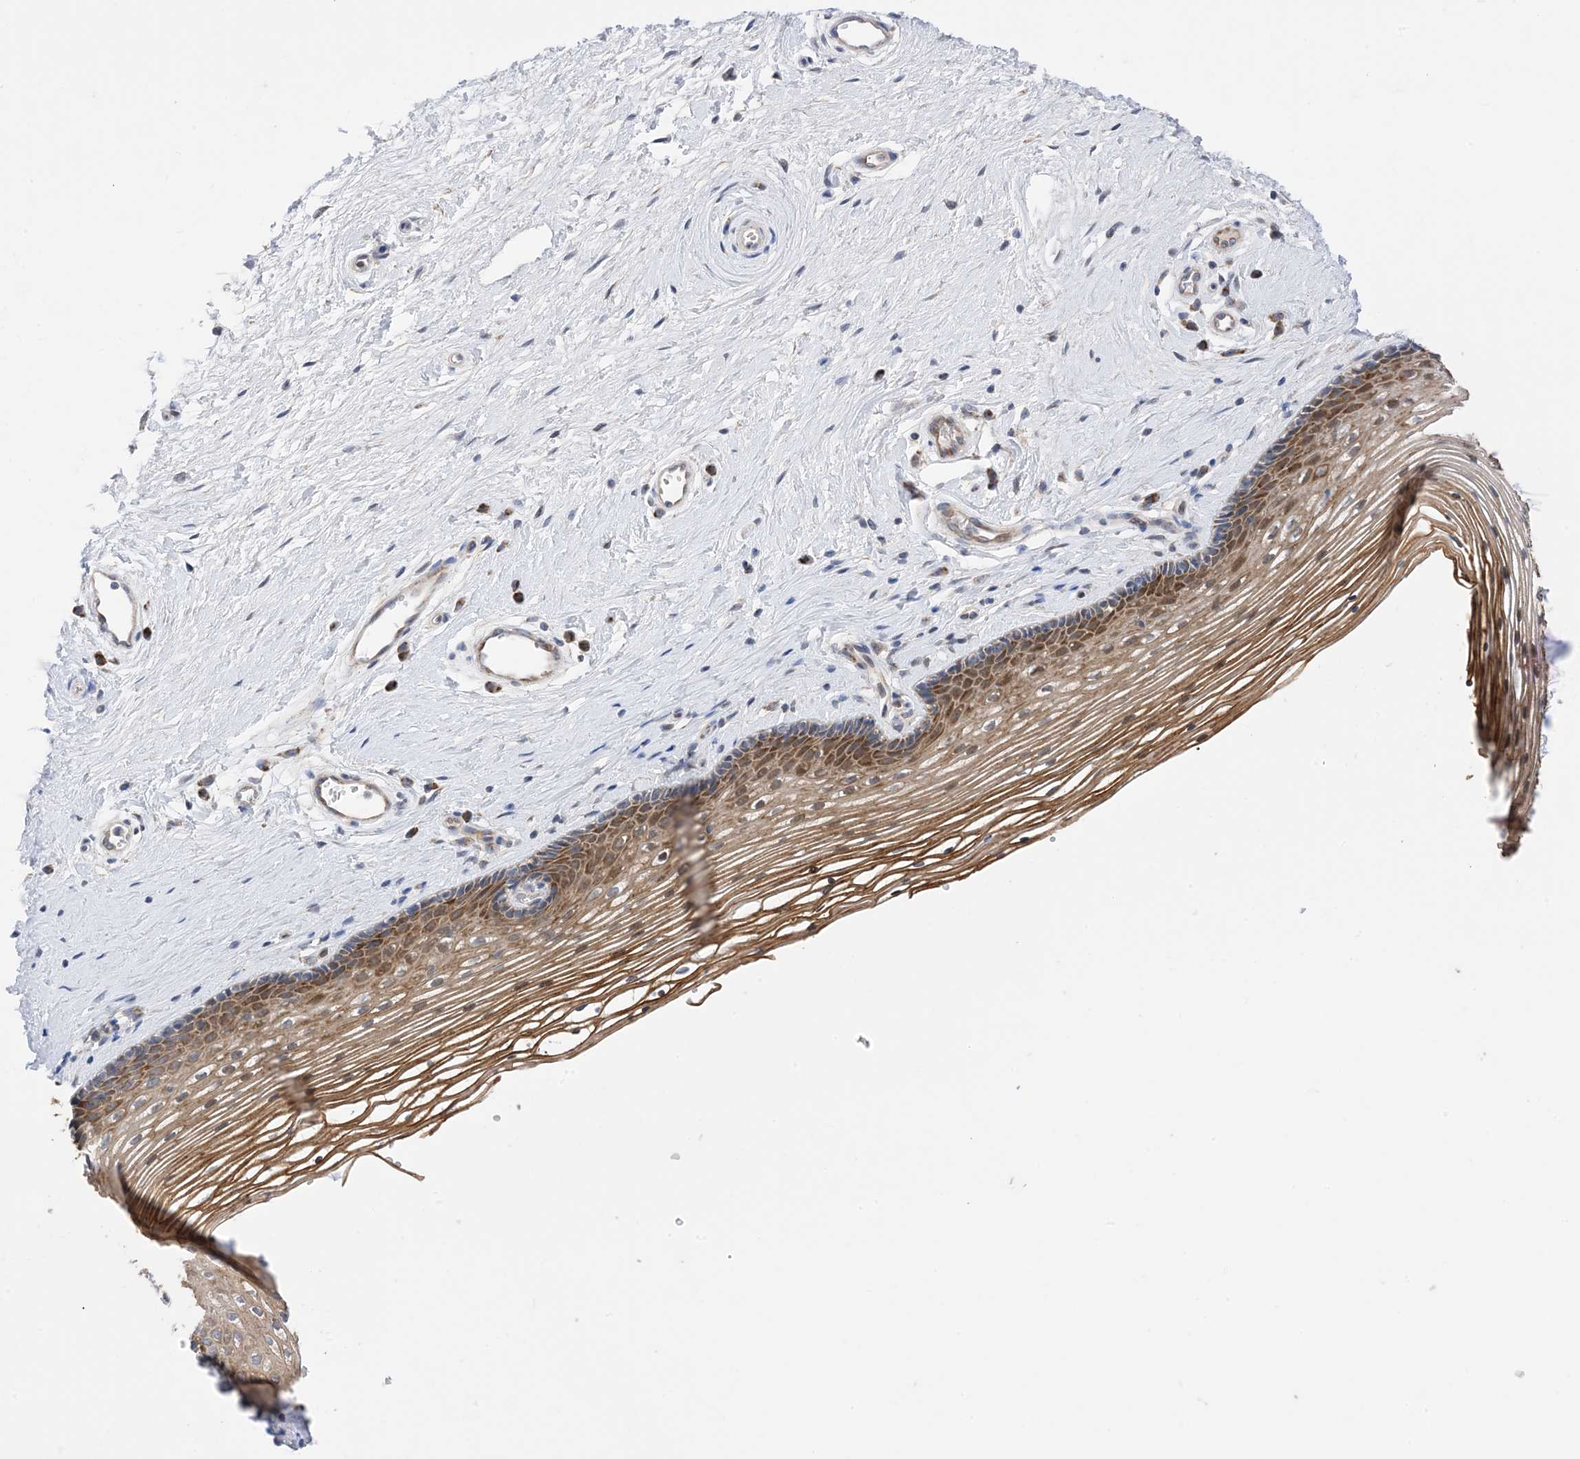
{"staining": {"intensity": "moderate", "quantity": ">75%", "location": "cytoplasmic/membranous"}, "tissue": "vagina", "cell_type": "Squamous epithelial cells", "image_type": "normal", "snomed": [{"axis": "morphology", "description": "Normal tissue, NOS"}, {"axis": "topography", "description": "Vagina"}], "caption": "Protein staining of unremarkable vagina reveals moderate cytoplasmic/membranous positivity in approximately >75% of squamous epithelial cells.", "gene": "PLK4", "patient": {"sex": "female", "age": 46}}